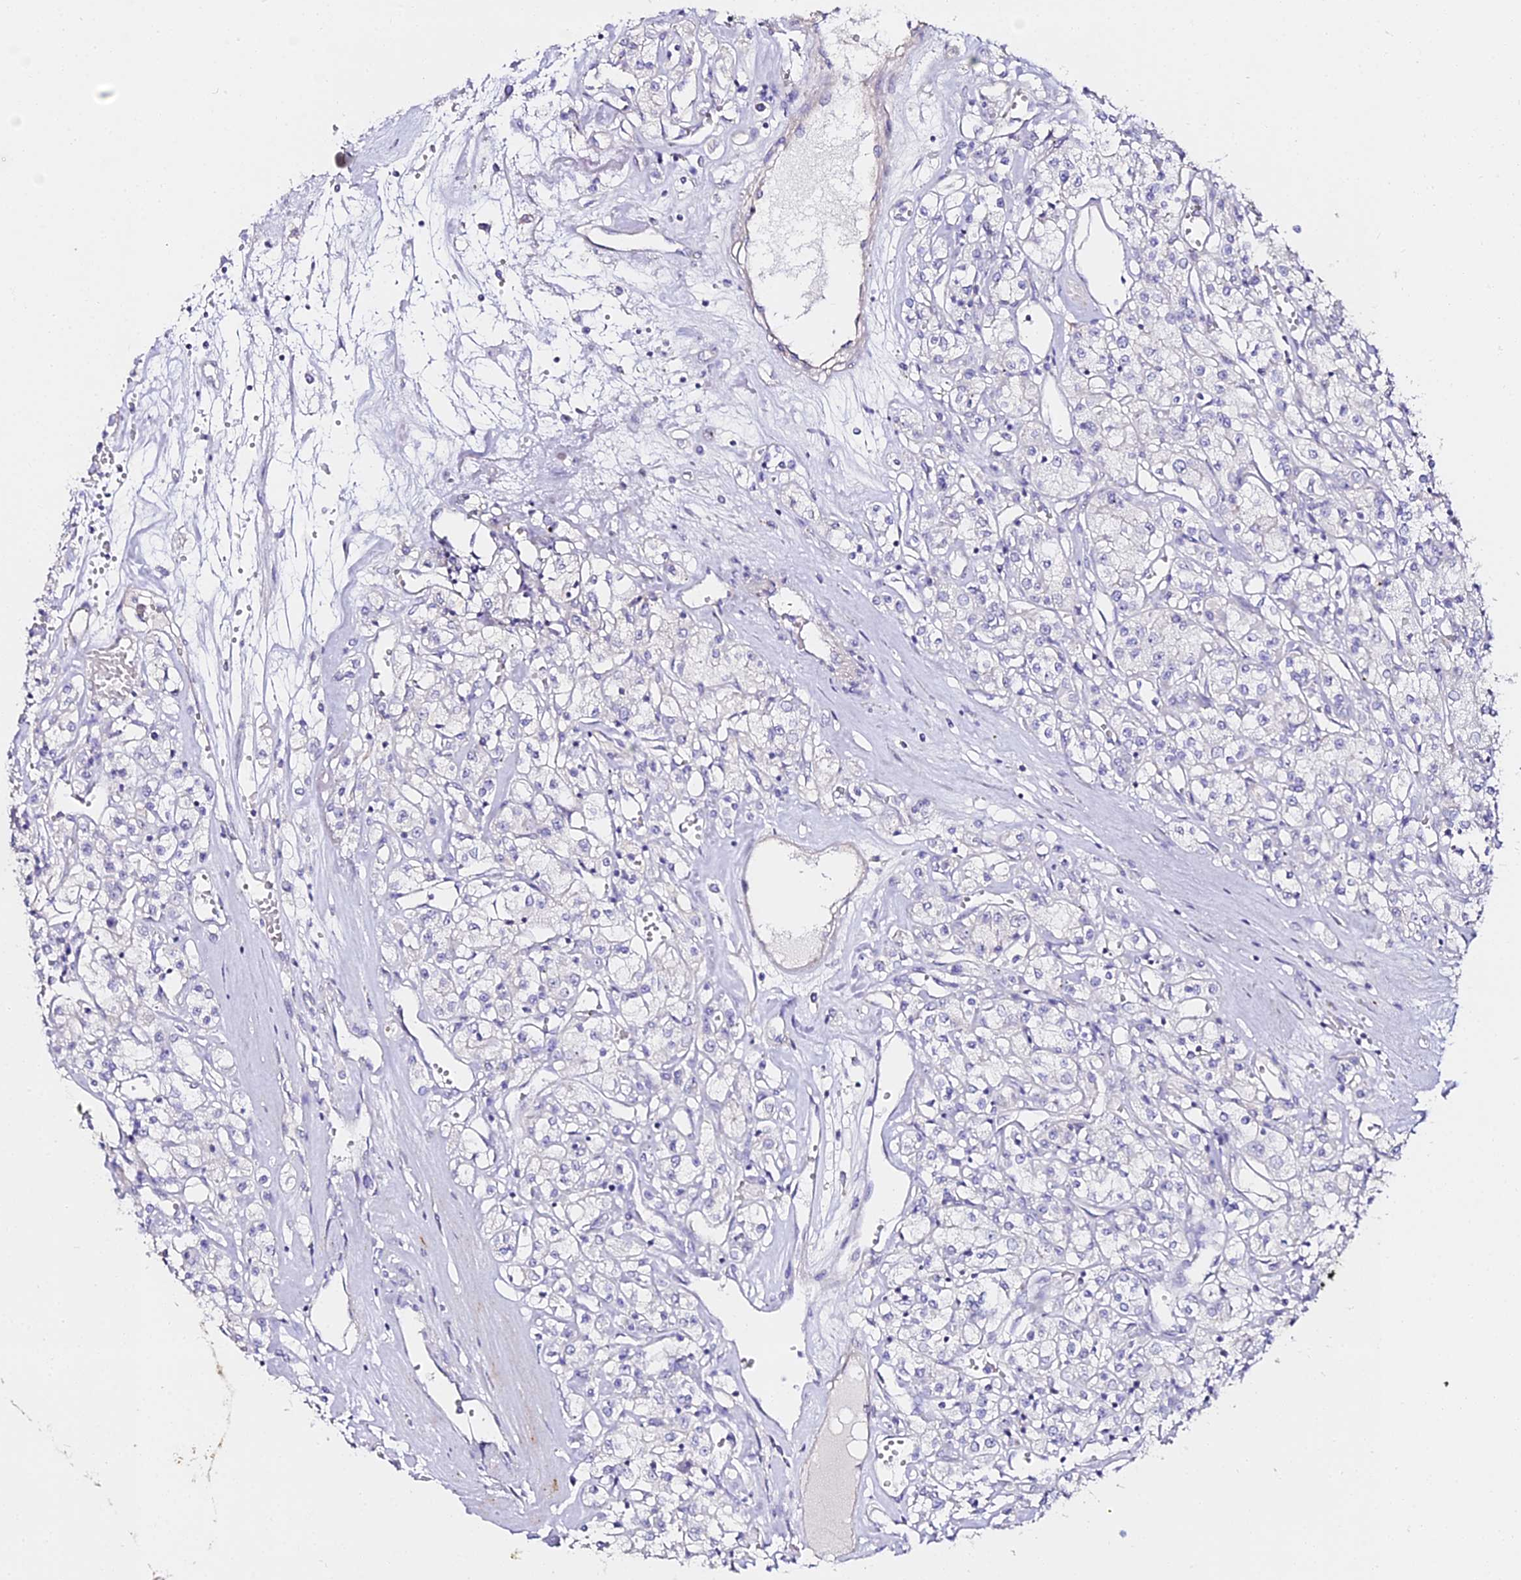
{"staining": {"intensity": "negative", "quantity": "none", "location": "none"}, "tissue": "renal cancer", "cell_type": "Tumor cells", "image_type": "cancer", "snomed": [{"axis": "morphology", "description": "Adenocarcinoma, NOS"}, {"axis": "topography", "description": "Kidney"}], "caption": "The photomicrograph displays no significant positivity in tumor cells of adenocarcinoma (renal).", "gene": "ALPG", "patient": {"sex": "female", "age": 59}}